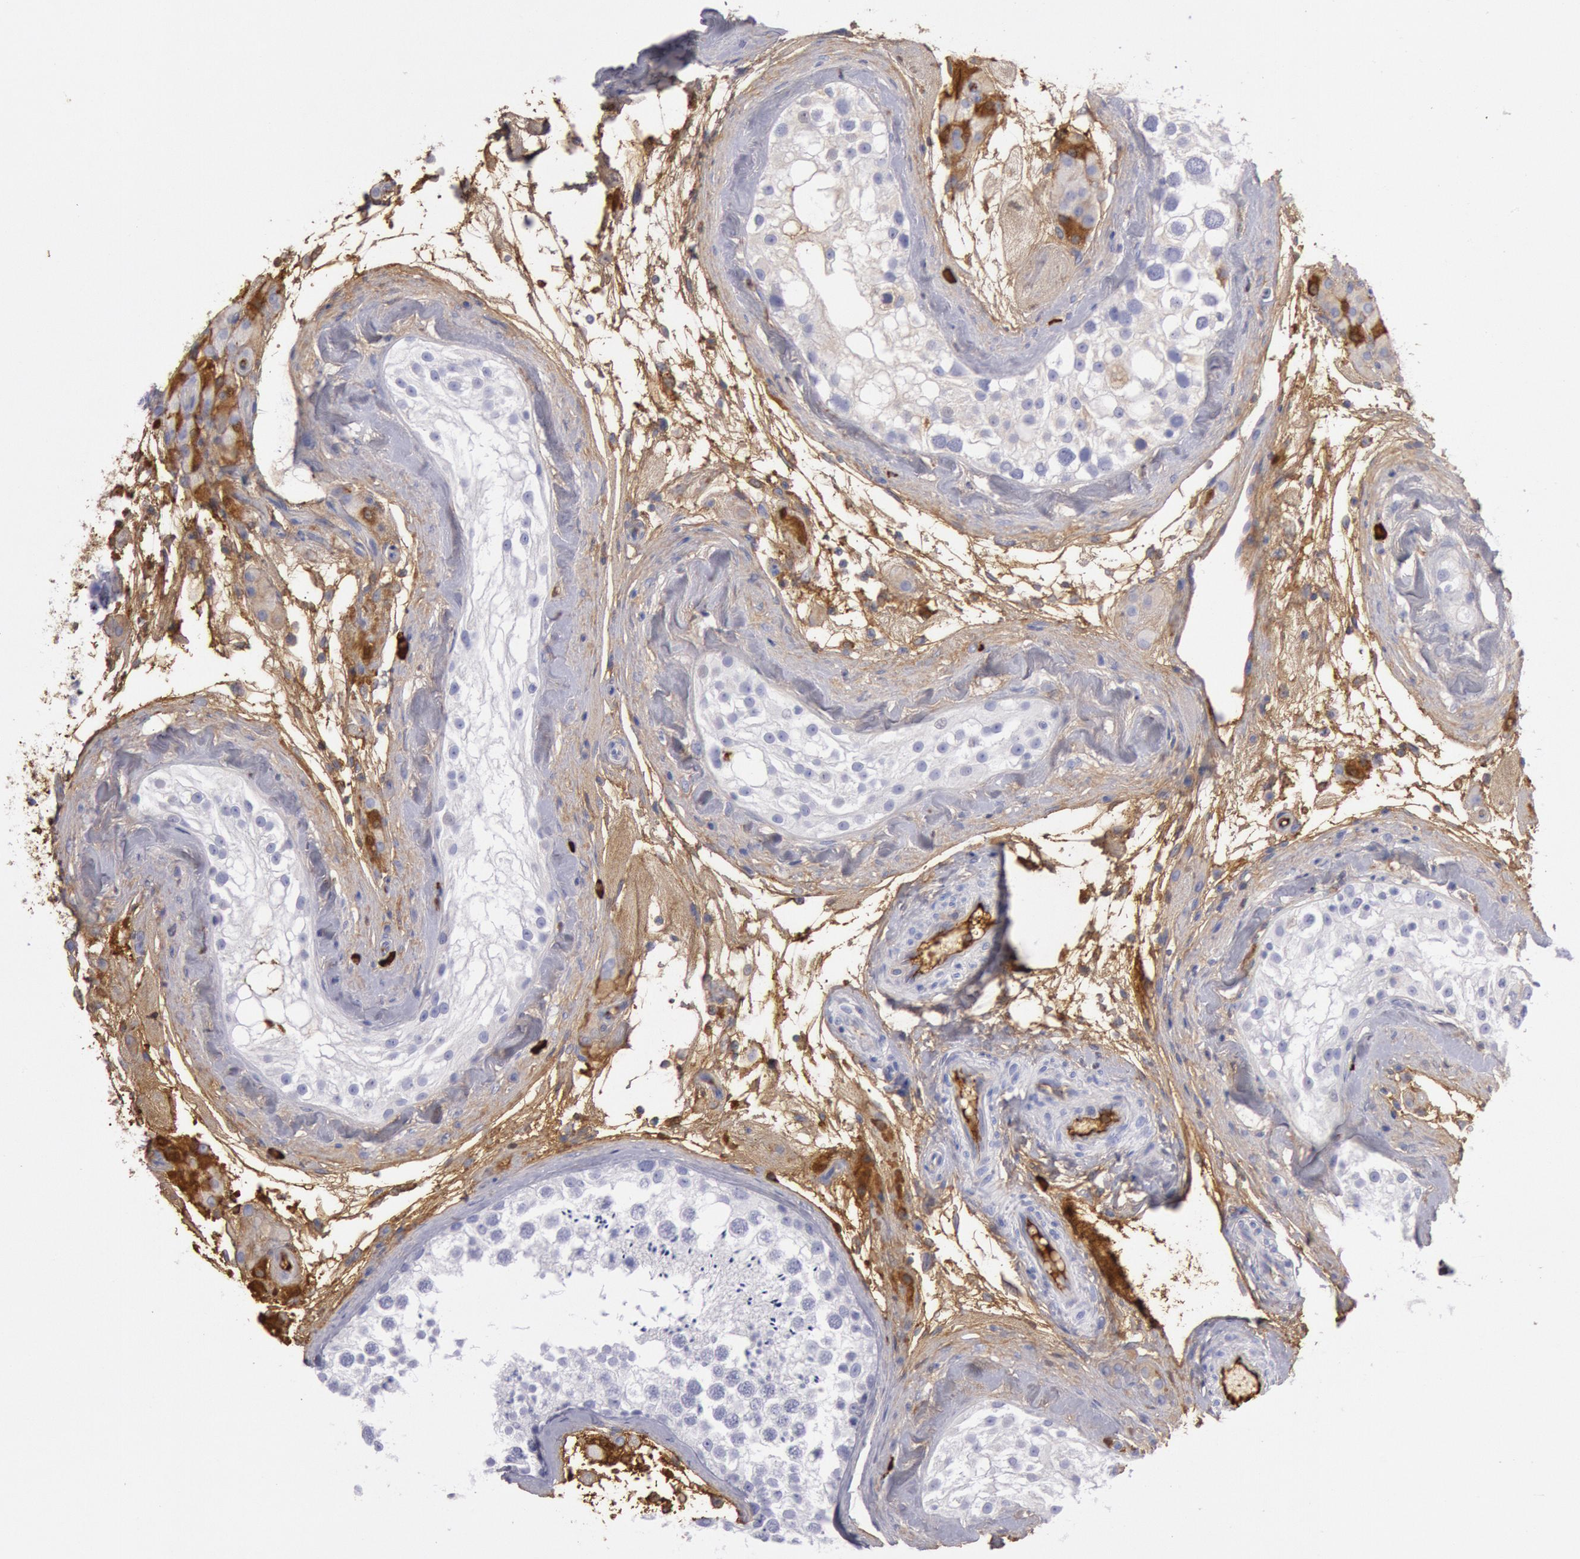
{"staining": {"intensity": "negative", "quantity": "none", "location": "none"}, "tissue": "testis", "cell_type": "Cells in seminiferous ducts", "image_type": "normal", "snomed": [{"axis": "morphology", "description": "Normal tissue, NOS"}, {"axis": "topography", "description": "Testis"}], "caption": "Immunohistochemistry photomicrograph of benign testis: human testis stained with DAB exhibits no significant protein expression in cells in seminiferous ducts. The staining was performed using DAB (3,3'-diaminobenzidine) to visualize the protein expression in brown, while the nuclei were stained in blue with hematoxylin (Magnification: 20x).", "gene": "IGHA1", "patient": {"sex": "male", "age": 46}}